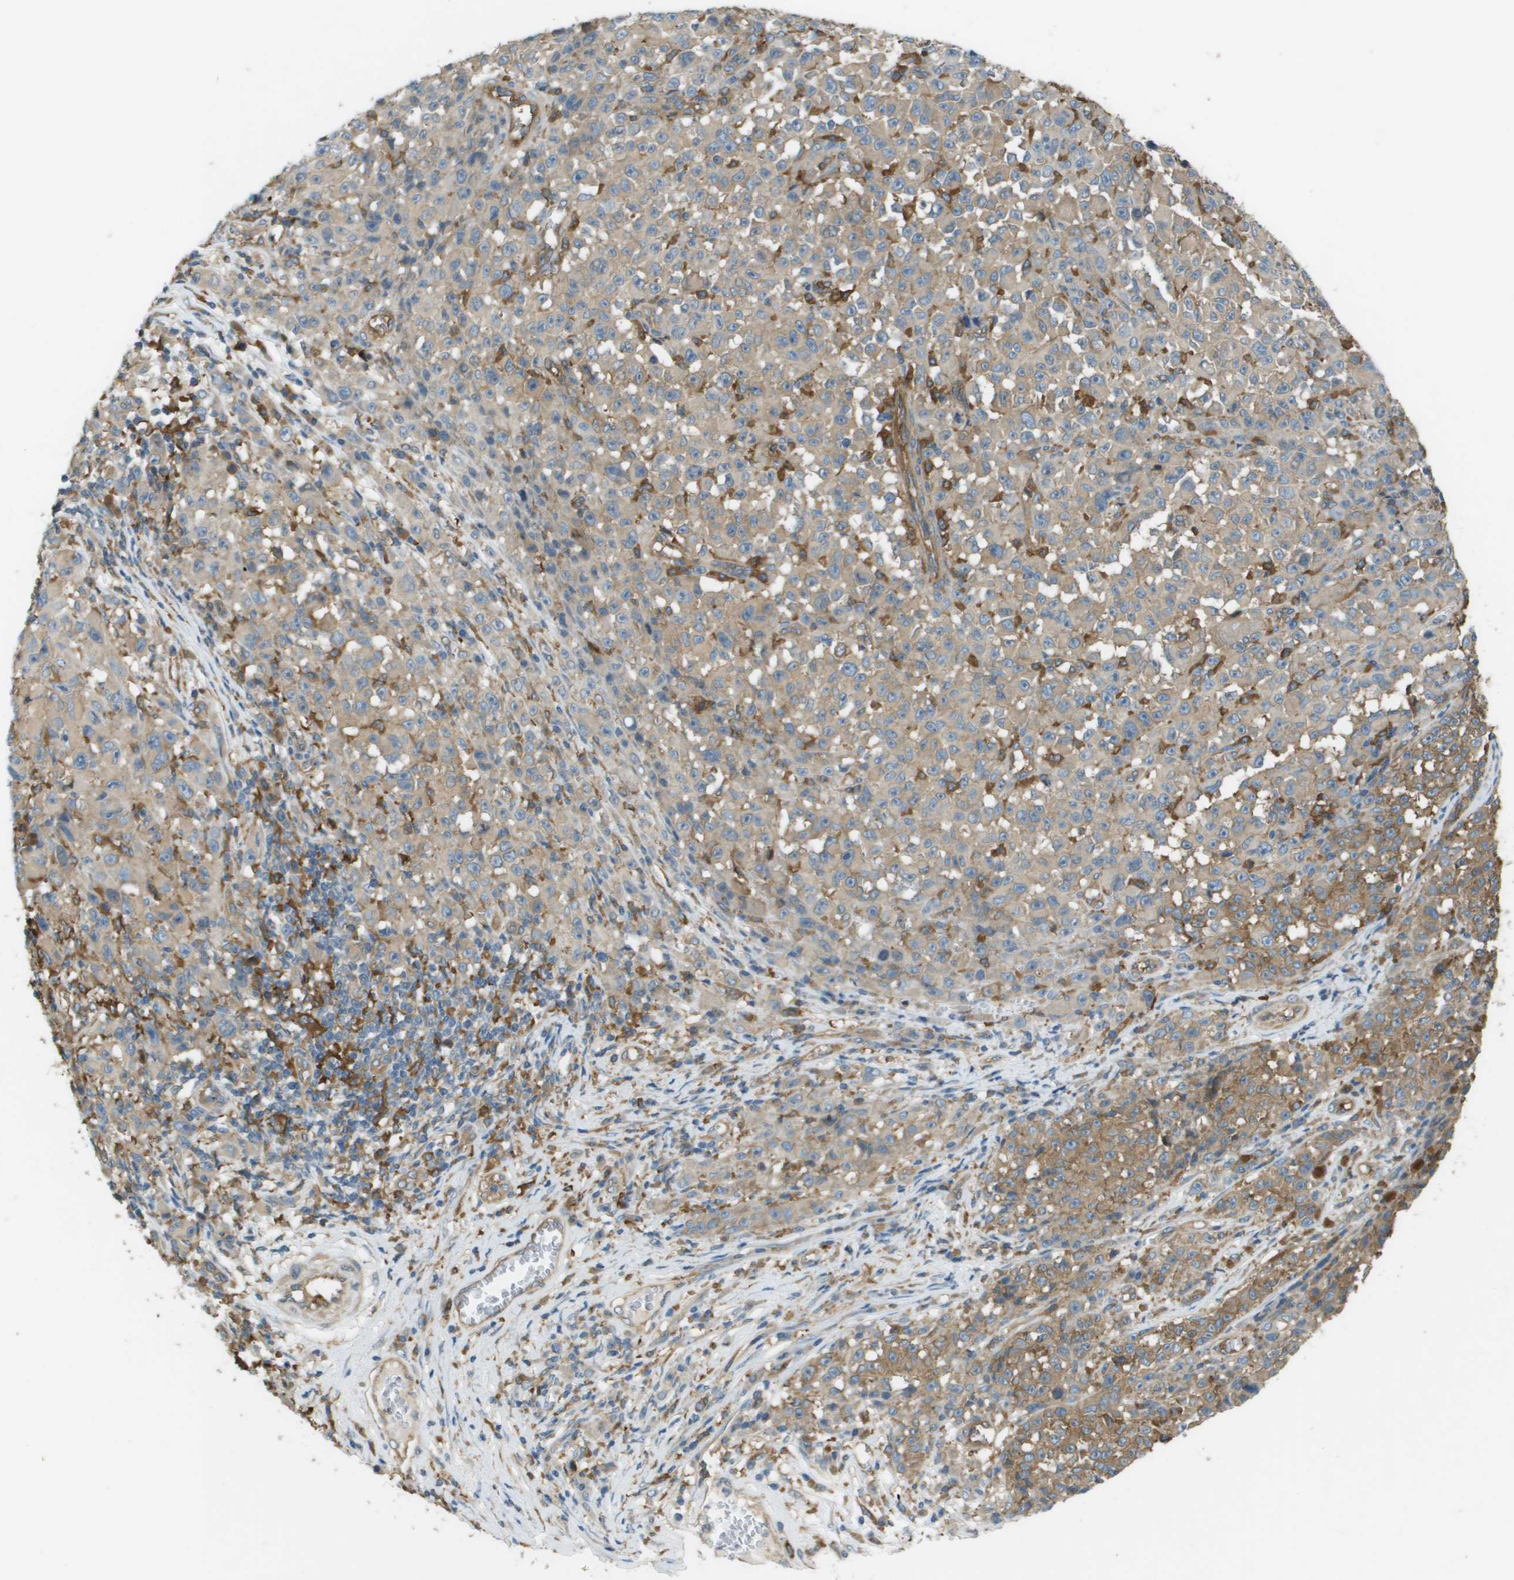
{"staining": {"intensity": "moderate", "quantity": "25%-75%", "location": "cytoplasmic/membranous"}, "tissue": "melanoma", "cell_type": "Tumor cells", "image_type": "cancer", "snomed": [{"axis": "morphology", "description": "Malignant melanoma, NOS"}, {"axis": "topography", "description": "Skin"}], "caption": "Human melanoma stained with a brown dye exhibits moderate cytoplasmic/membranous positive expression in approximately 25%-75% of tumor cells.", "gene": "CORO1B", "patient": {"sex": "female", "age": 82}}